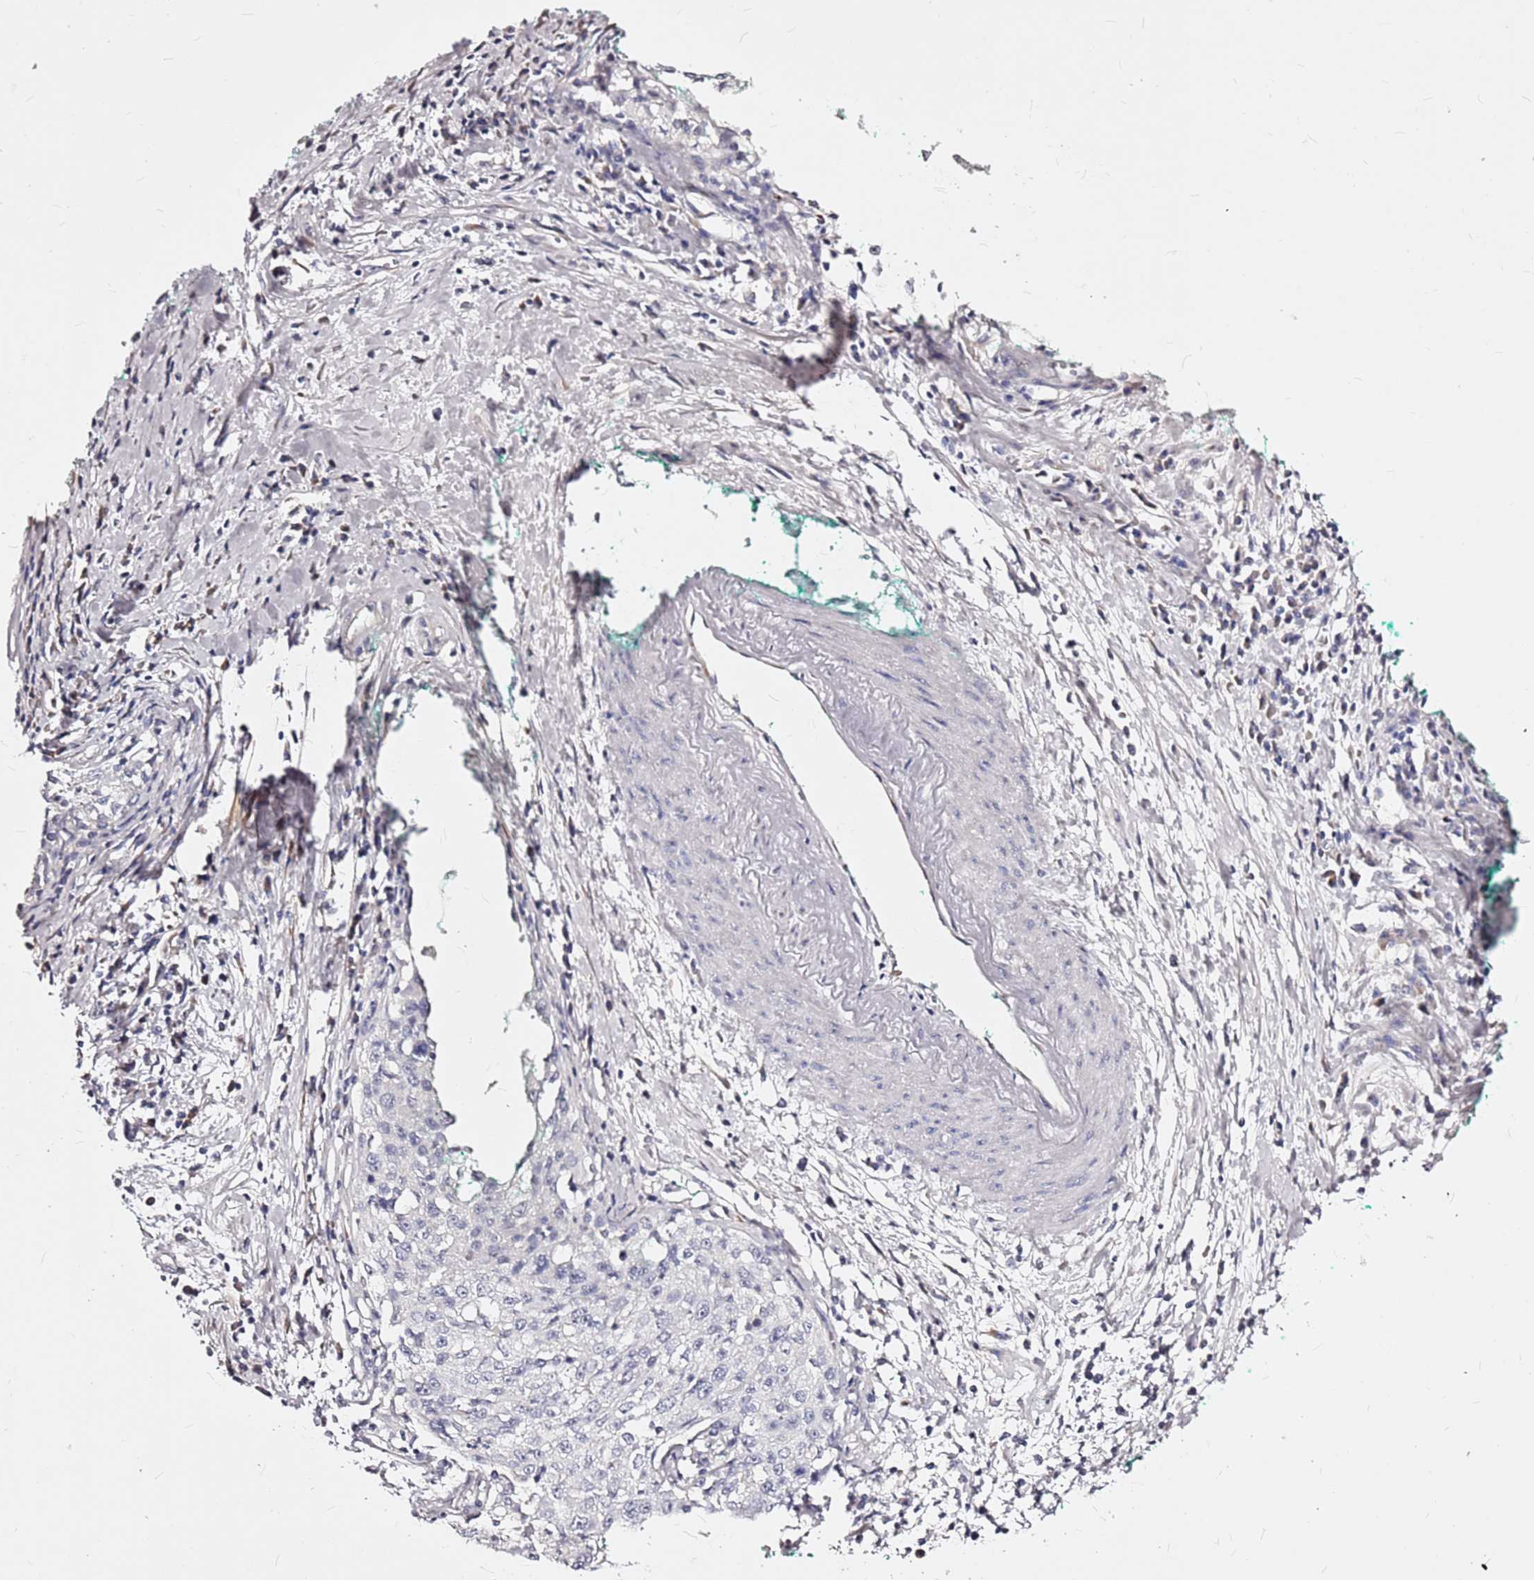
{"staining": {"intensity": "negative", "quantity": "none", "location": "none"}, "tissue": "cervical cancer", "cell_type": "Tumor cells", "image_type": "cancer", "snomed": [{"axis": "morphology", "description": "Squamous cell carcinoma, NOS"}, {"axis": "topography", "description": "Cervix"}], "caption": "The immunohistochemistry (IHC) photomicrograph has no significant expression in tumor cells of cervical squamous cell carcinoma tissue. (DAB IHC visualized using brightfield microscopy, high magnification).", "gene": "CASD1", "patient": {"sex": "female", "age": 57}}